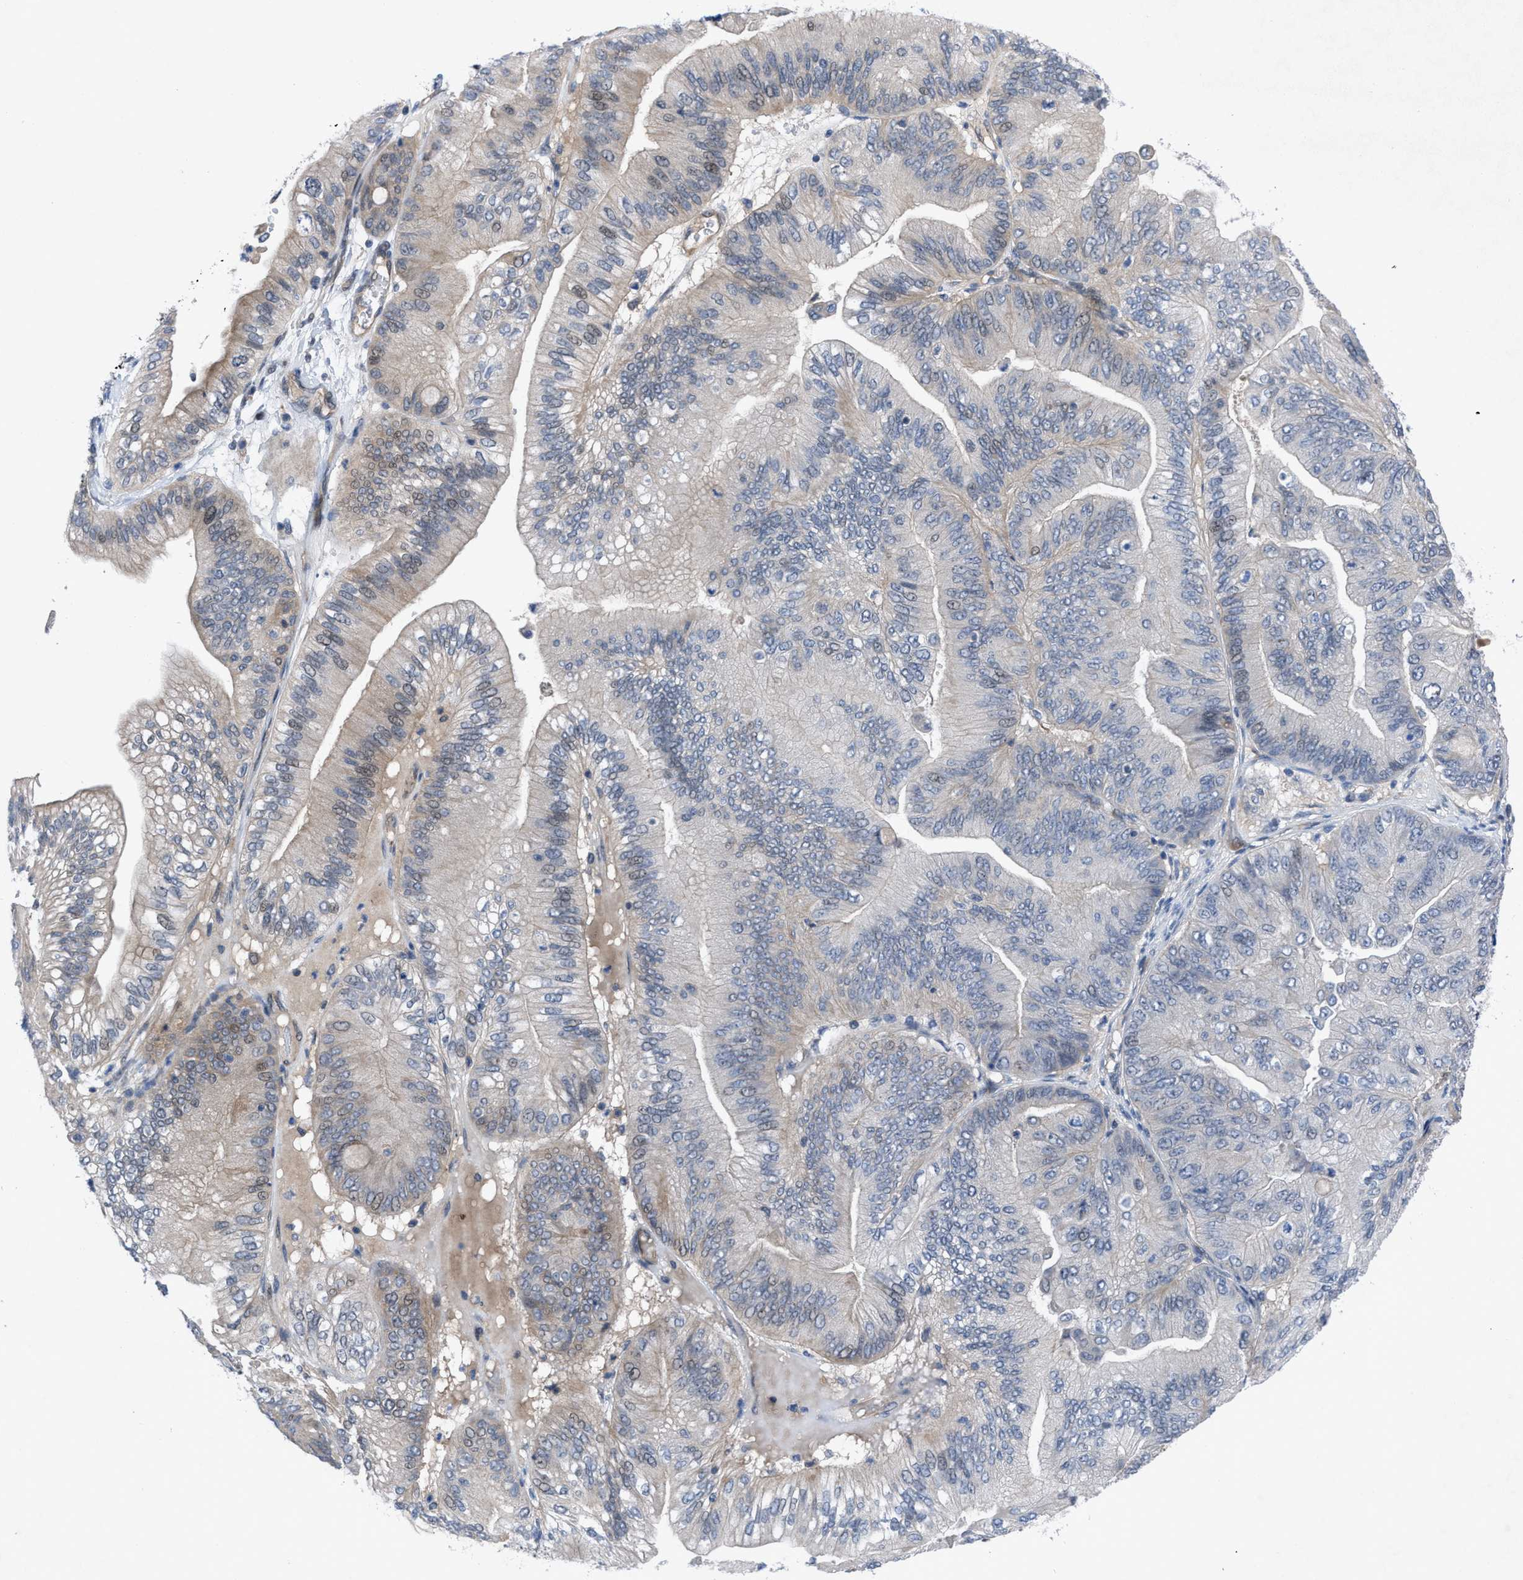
{"staining": {"intensity": "negative", "quantity": "none", "location": "none"}, "tissue": "ovarian cancer", "cell_type": "Tumor cells", "image_type": "cancer", "snomed": [{"axis": "morphology", "description": "Cystadenocarcinoma, mucinous, NOS"}, {"axis": "topography", "description": "Ovary"}], "caption": "High magnification brightfield microscopy of ovarian cancer stained with DAB (brown) and counterstained with hematoxylin (blue): tumor cells show no significant expression.", "gene": "IL17RE", "patient": {"sex": "female", "age": 61}}